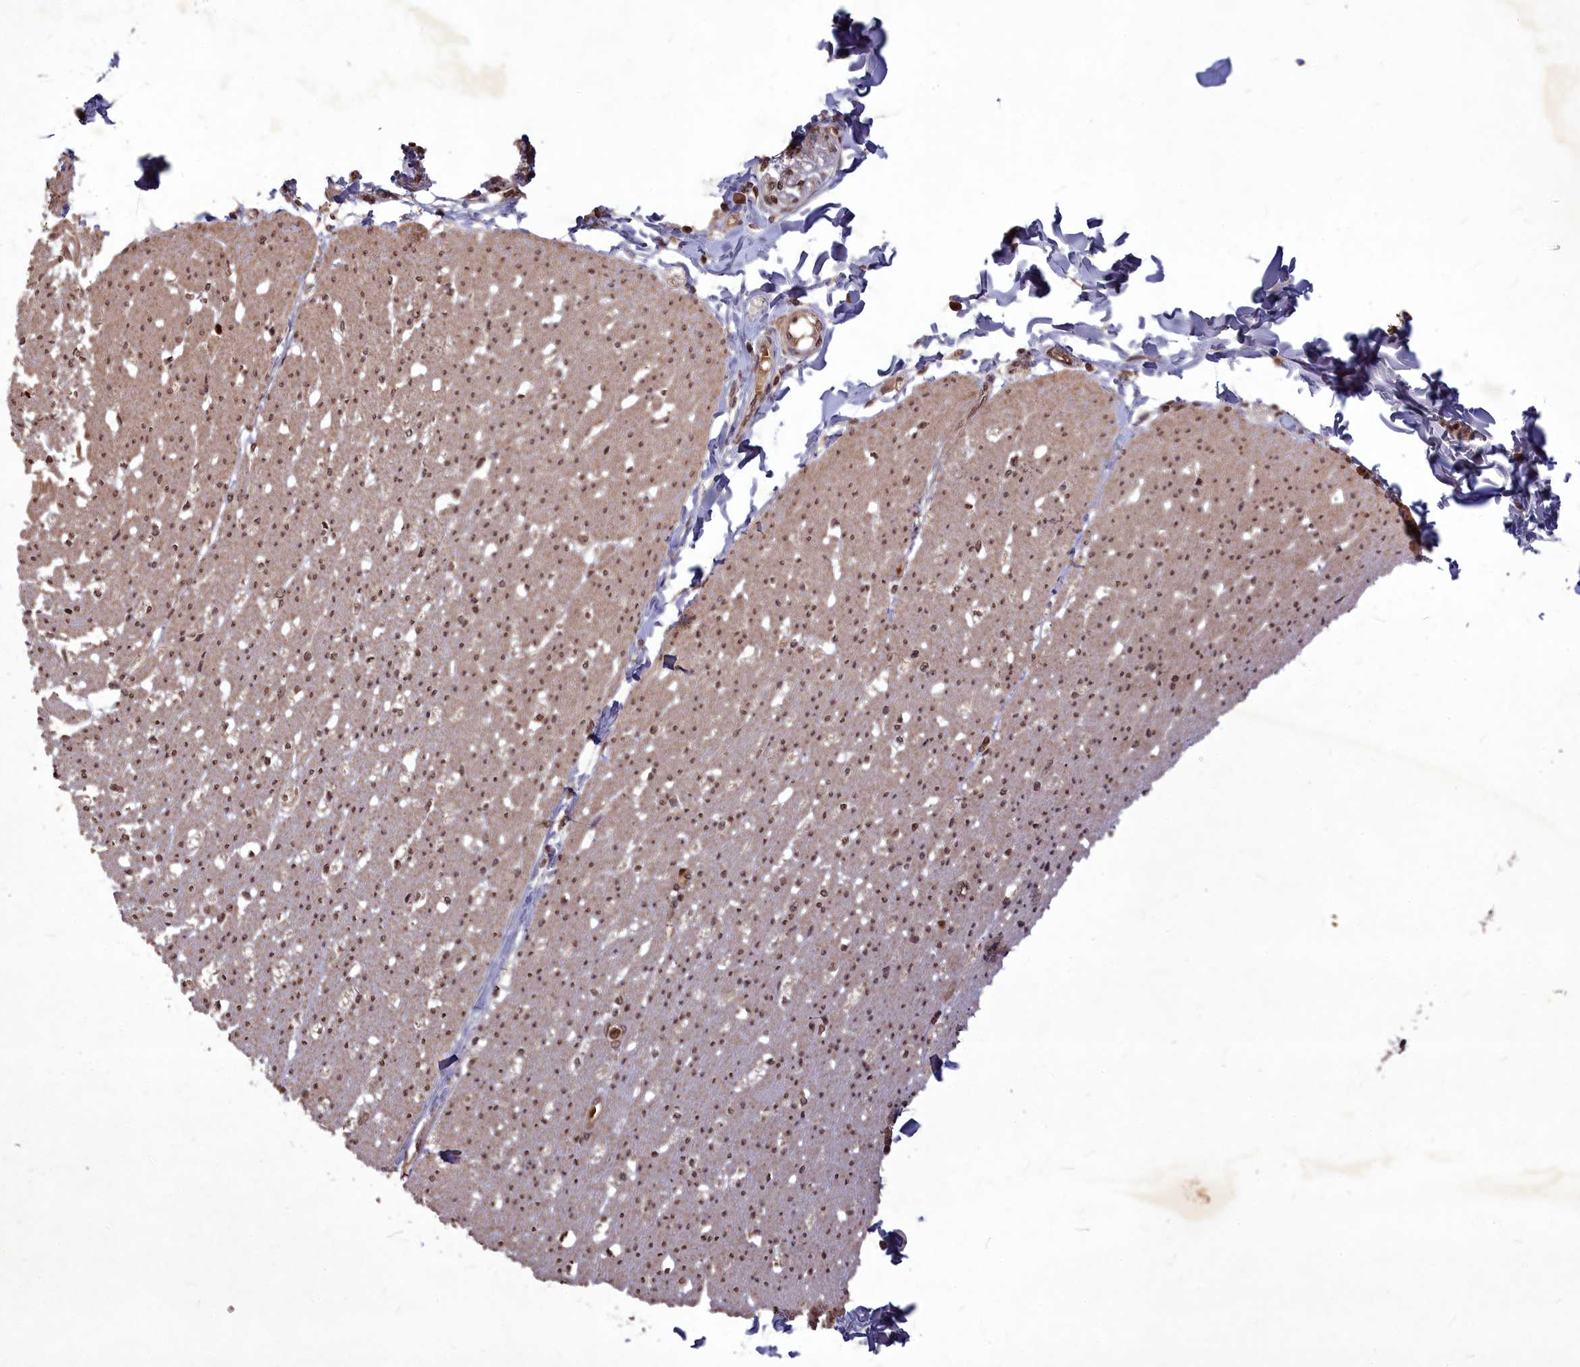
{"staining": {"intensity": "moderate", "quantity": ">75%", "location": "cytoplasmic/membranous,nuclear"}, "tissue": "smooth muscle", "cell_type": "Smooth muscle cells", "image_type": "normal", "snomed": [{"axis": "morphology", "description": "Normal tissue, NOS"}, {"axis": "morphology", "description": "Adenocarcinoma, NOS"}, {"axis": "topography", "description": "Colon"}, {"axis": "topography", "description": "Peripheral nerve tissue"}], "caption": "Immunohistochemistry (IHC) image of benign smooth muscle stained for a protein (brown), which shows medium levels of moderate cytoplasmic/membranous,nuclear expression in about >75% of smooth muscle cells.", "gene": "SRMS", "patient": {"sex": "male", "age": 14}}